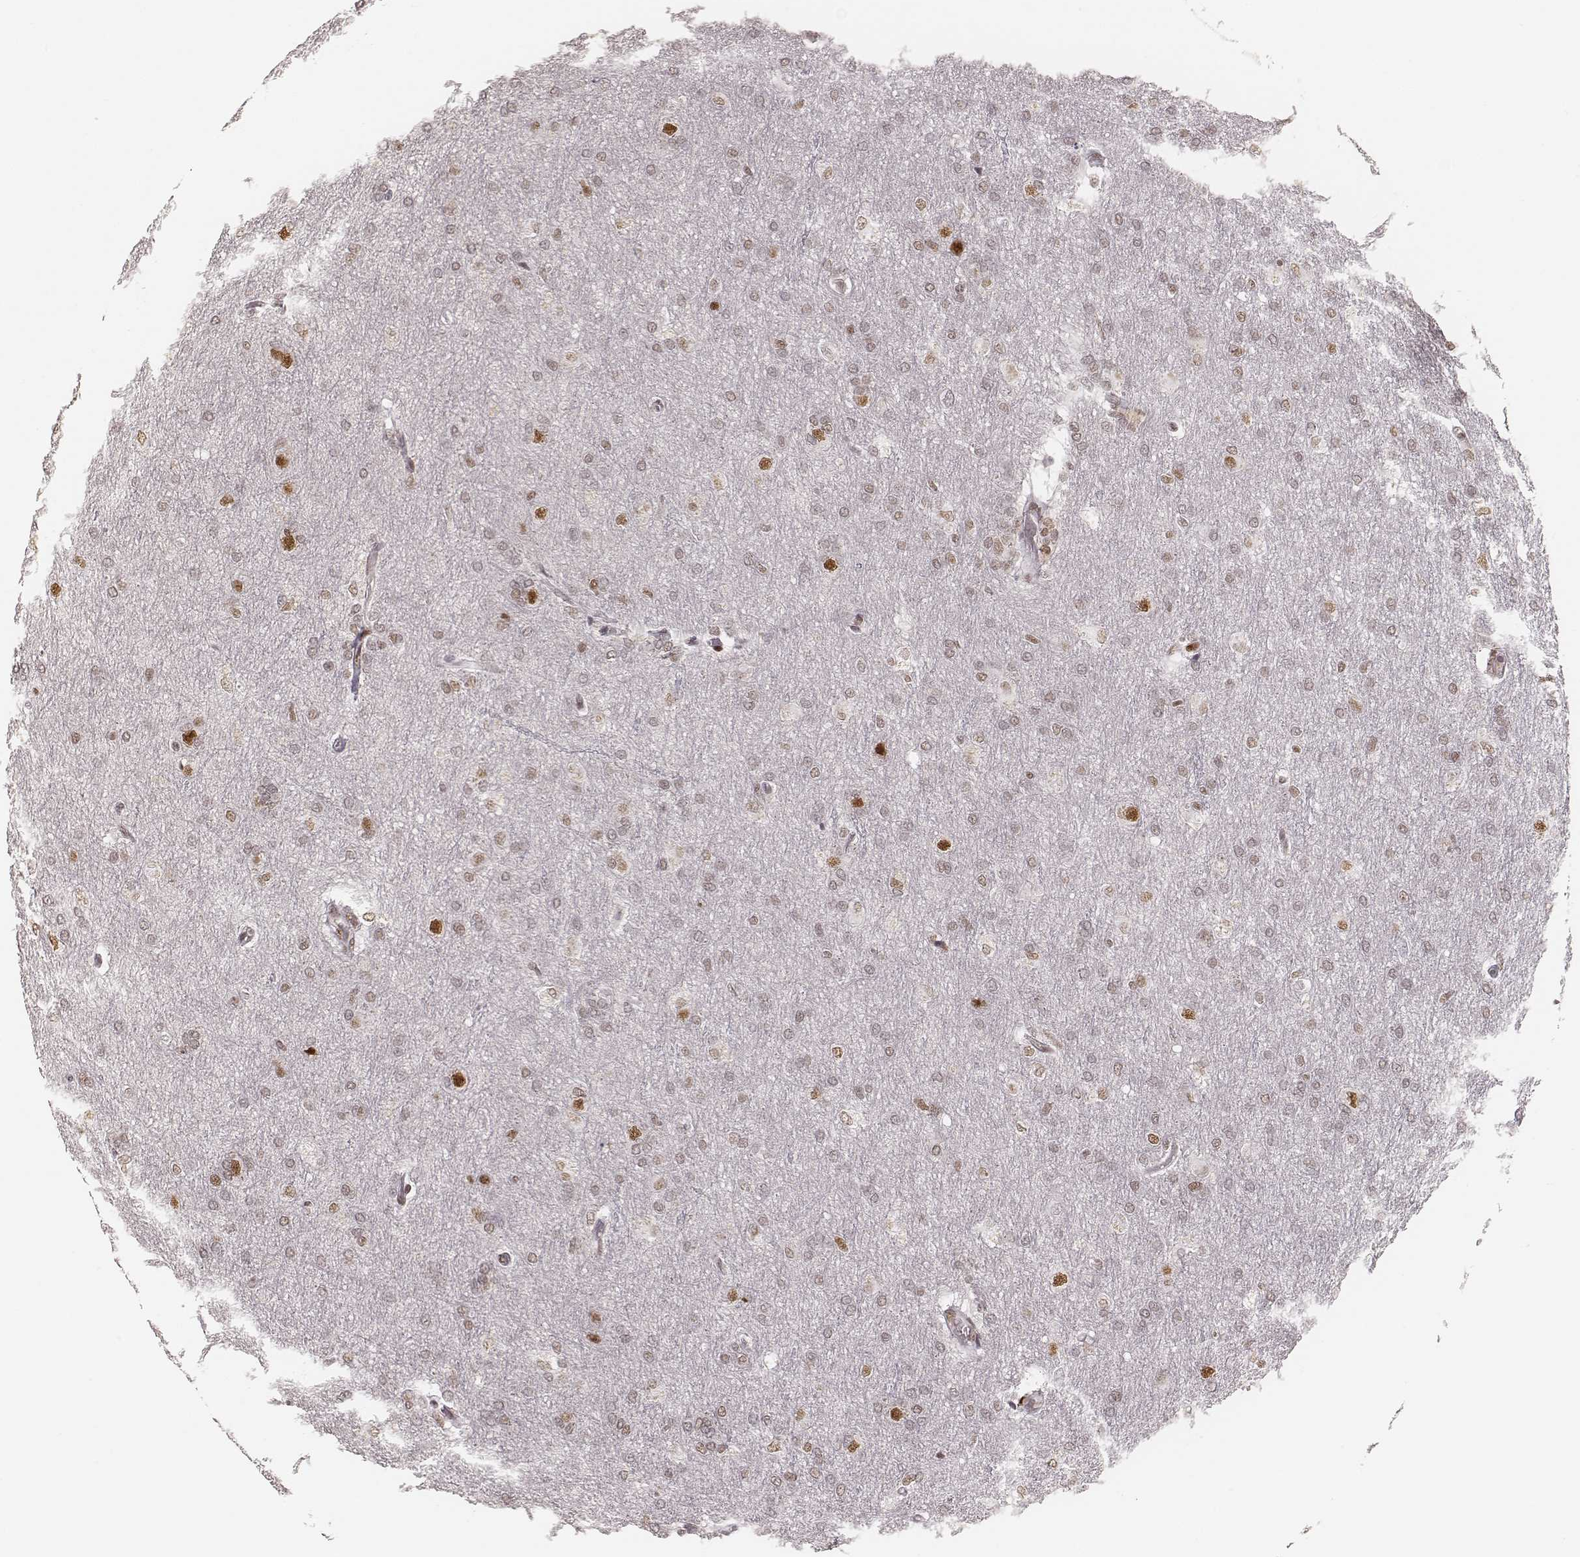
{"staining": {"intensity": "moderate", "quantity": "<25%", "location": "nuclear"}, "tissue": "glioma", "cell_type": "Tumor cells", "image_type": "cancer", "snomed": [{"axis": "morphology", "description": "Glioma, malignant, High grade"}, {"axis": "topography", "description": "Brain"}], "caption": "DAB (3,3'-diaminobenzidine) immunohistochemical staining of human glioma displays moderate nuclear protein positivity in about <25% of tumor cells.", "gene": "HNRNPC", "patient": {"sex": "male", "age": 68}}